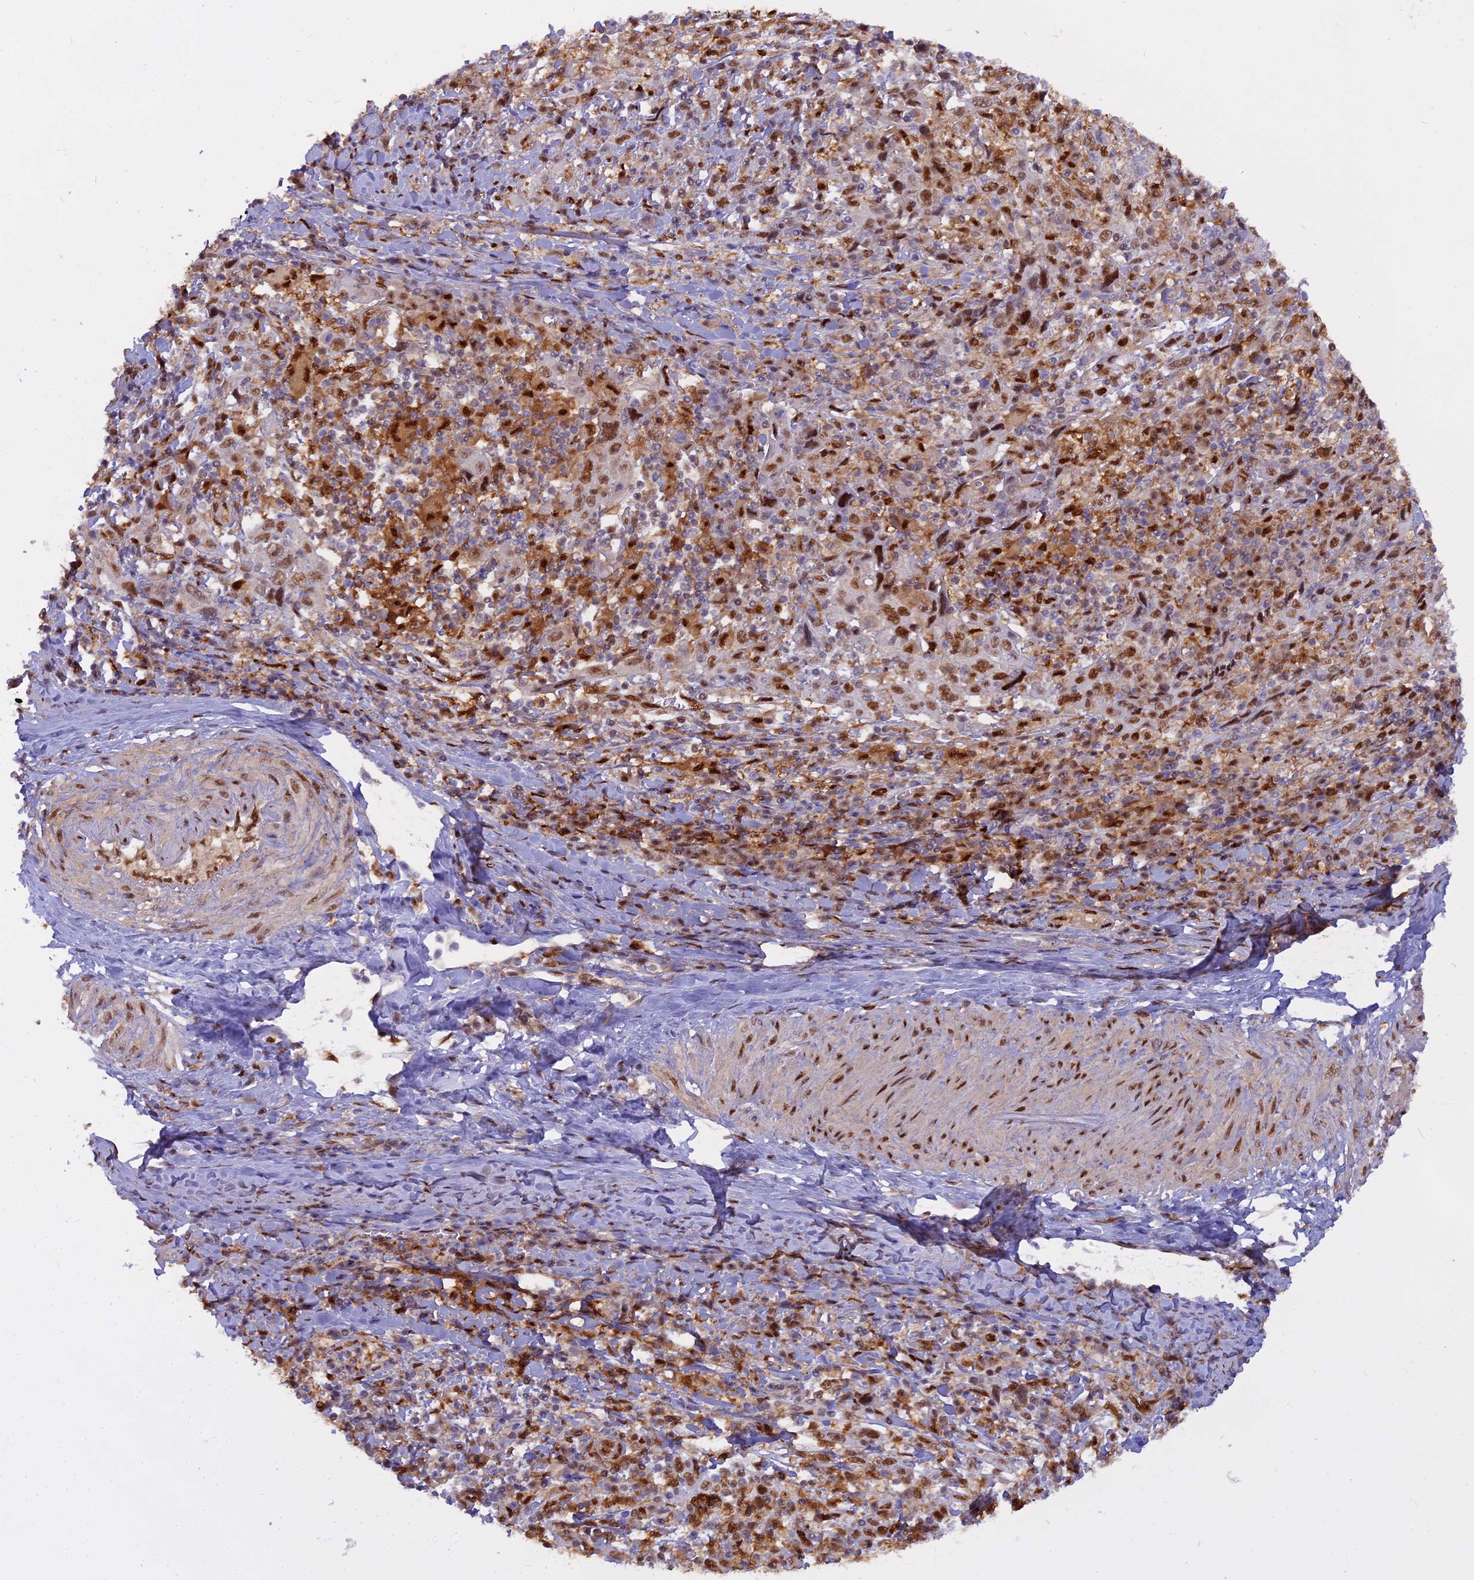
{"staining": {"intensity": "moderate", "quantity": ">75%", "location": "nuclear"}, "tissue": "cervical cancer", "cell_type": "Tumor cells", "image_type": "cancer", "snomed": [{"axis": "morphology", "description": "Squamous cell carcinoma, NOS"}, {"axis": "topography", "description": "Cervix"}], "caption": "Tumor cells show medium levels of moderate nuclear positivity in approximately >75% of cells in cervical cancer. Nuclei are stained in blue.", "gene": "NPEPL1", "patient": {"sex": "female", "age": 46}}